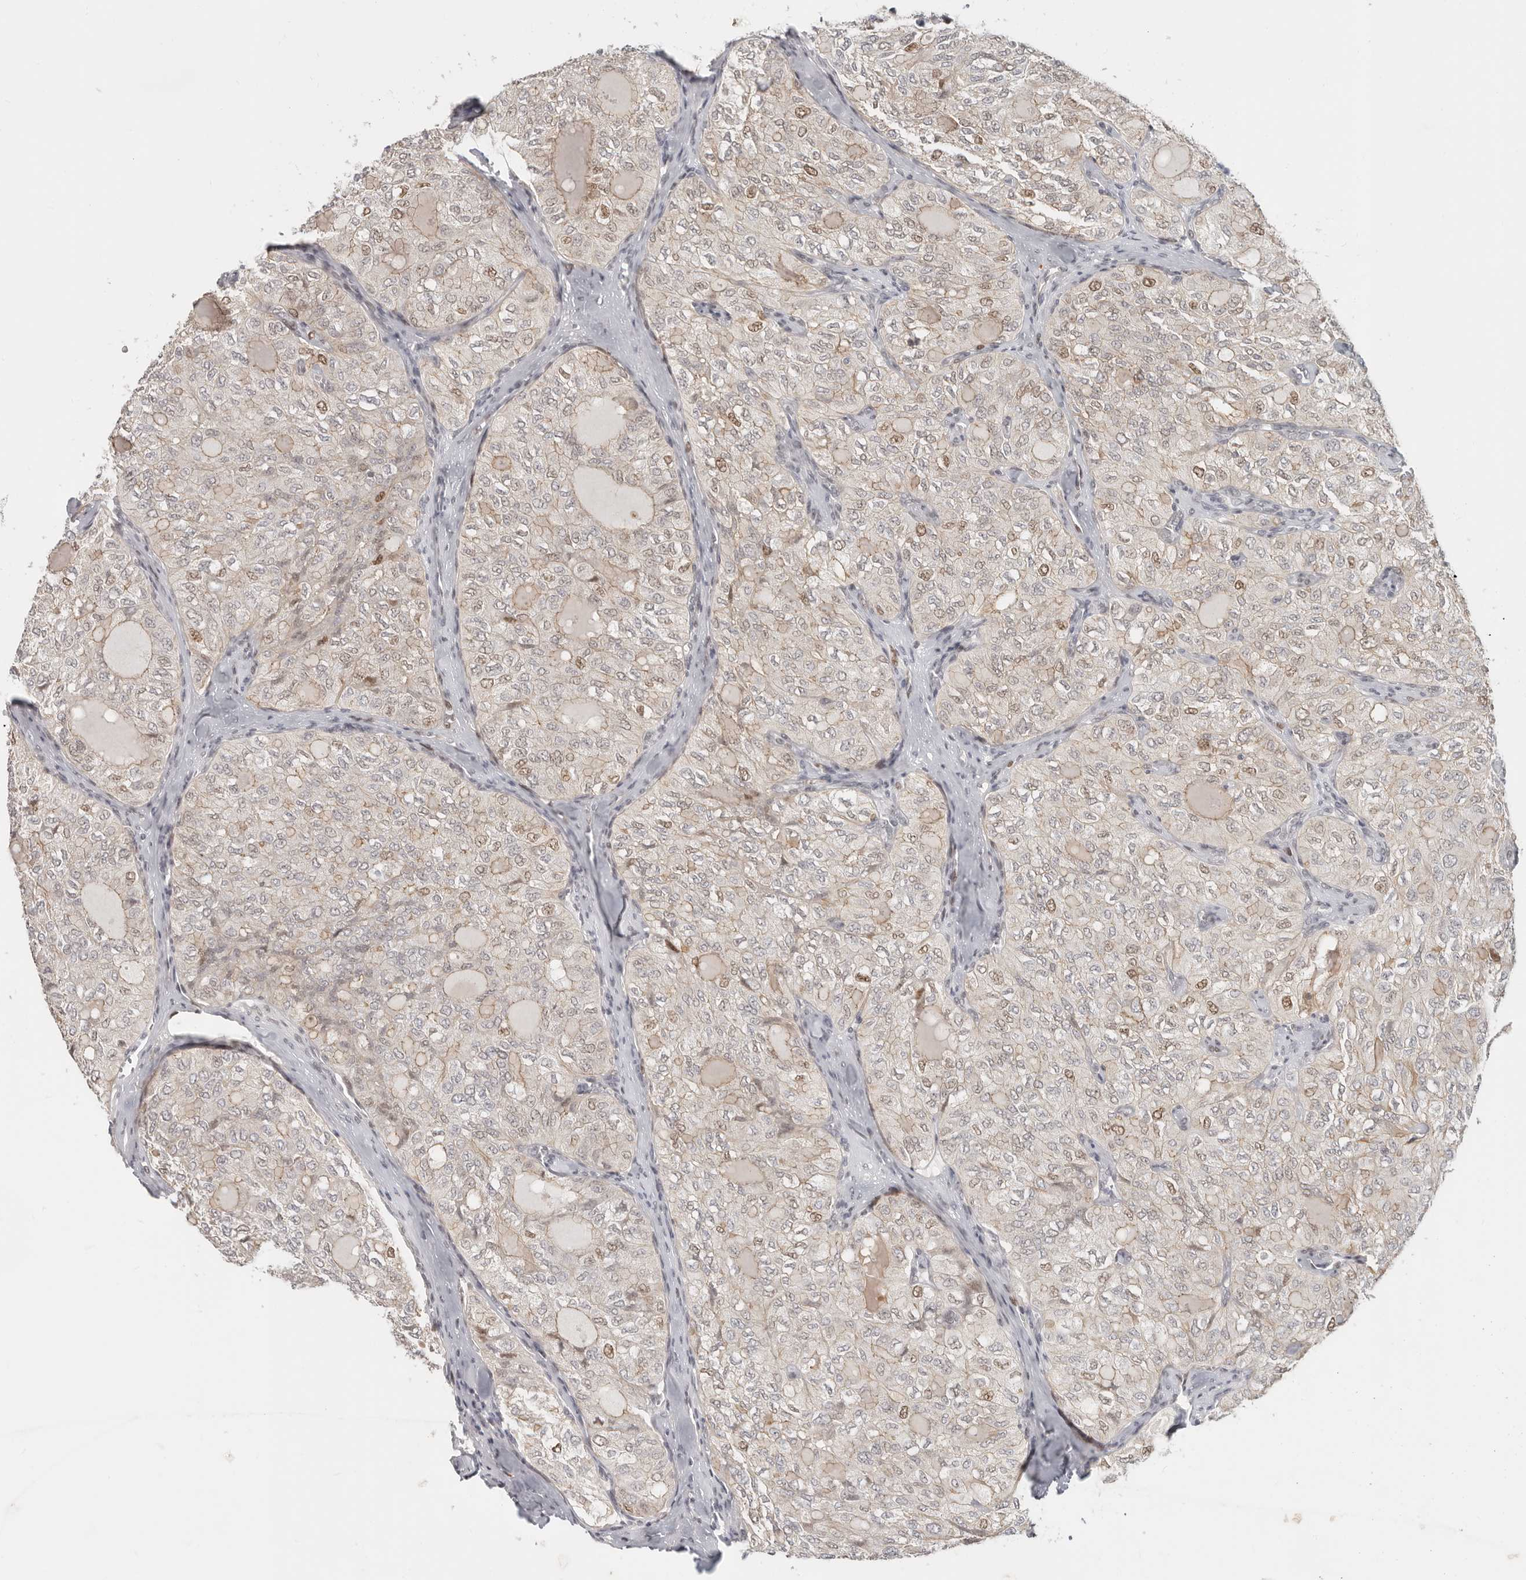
{"staining": {"intensity": "weak", "quantity": "<25%", "location": "nuclear"}, "tissue": "thyroid cancer", "cell_type": "Tumor cells", "image_type": "cancer", "snomed": [{"axis": "morphology", "description": "Follicular adenoma carcinoma, NOS"}, {"axis": "topography", "description": "Thyroid gland"}], "caption": "IHC of thyroid cancer (follicular adenoma carcinoma) reveals no staining in tumor cells.", "gene": "RFC2", "patient": {"sex": "male", "age": 75}}